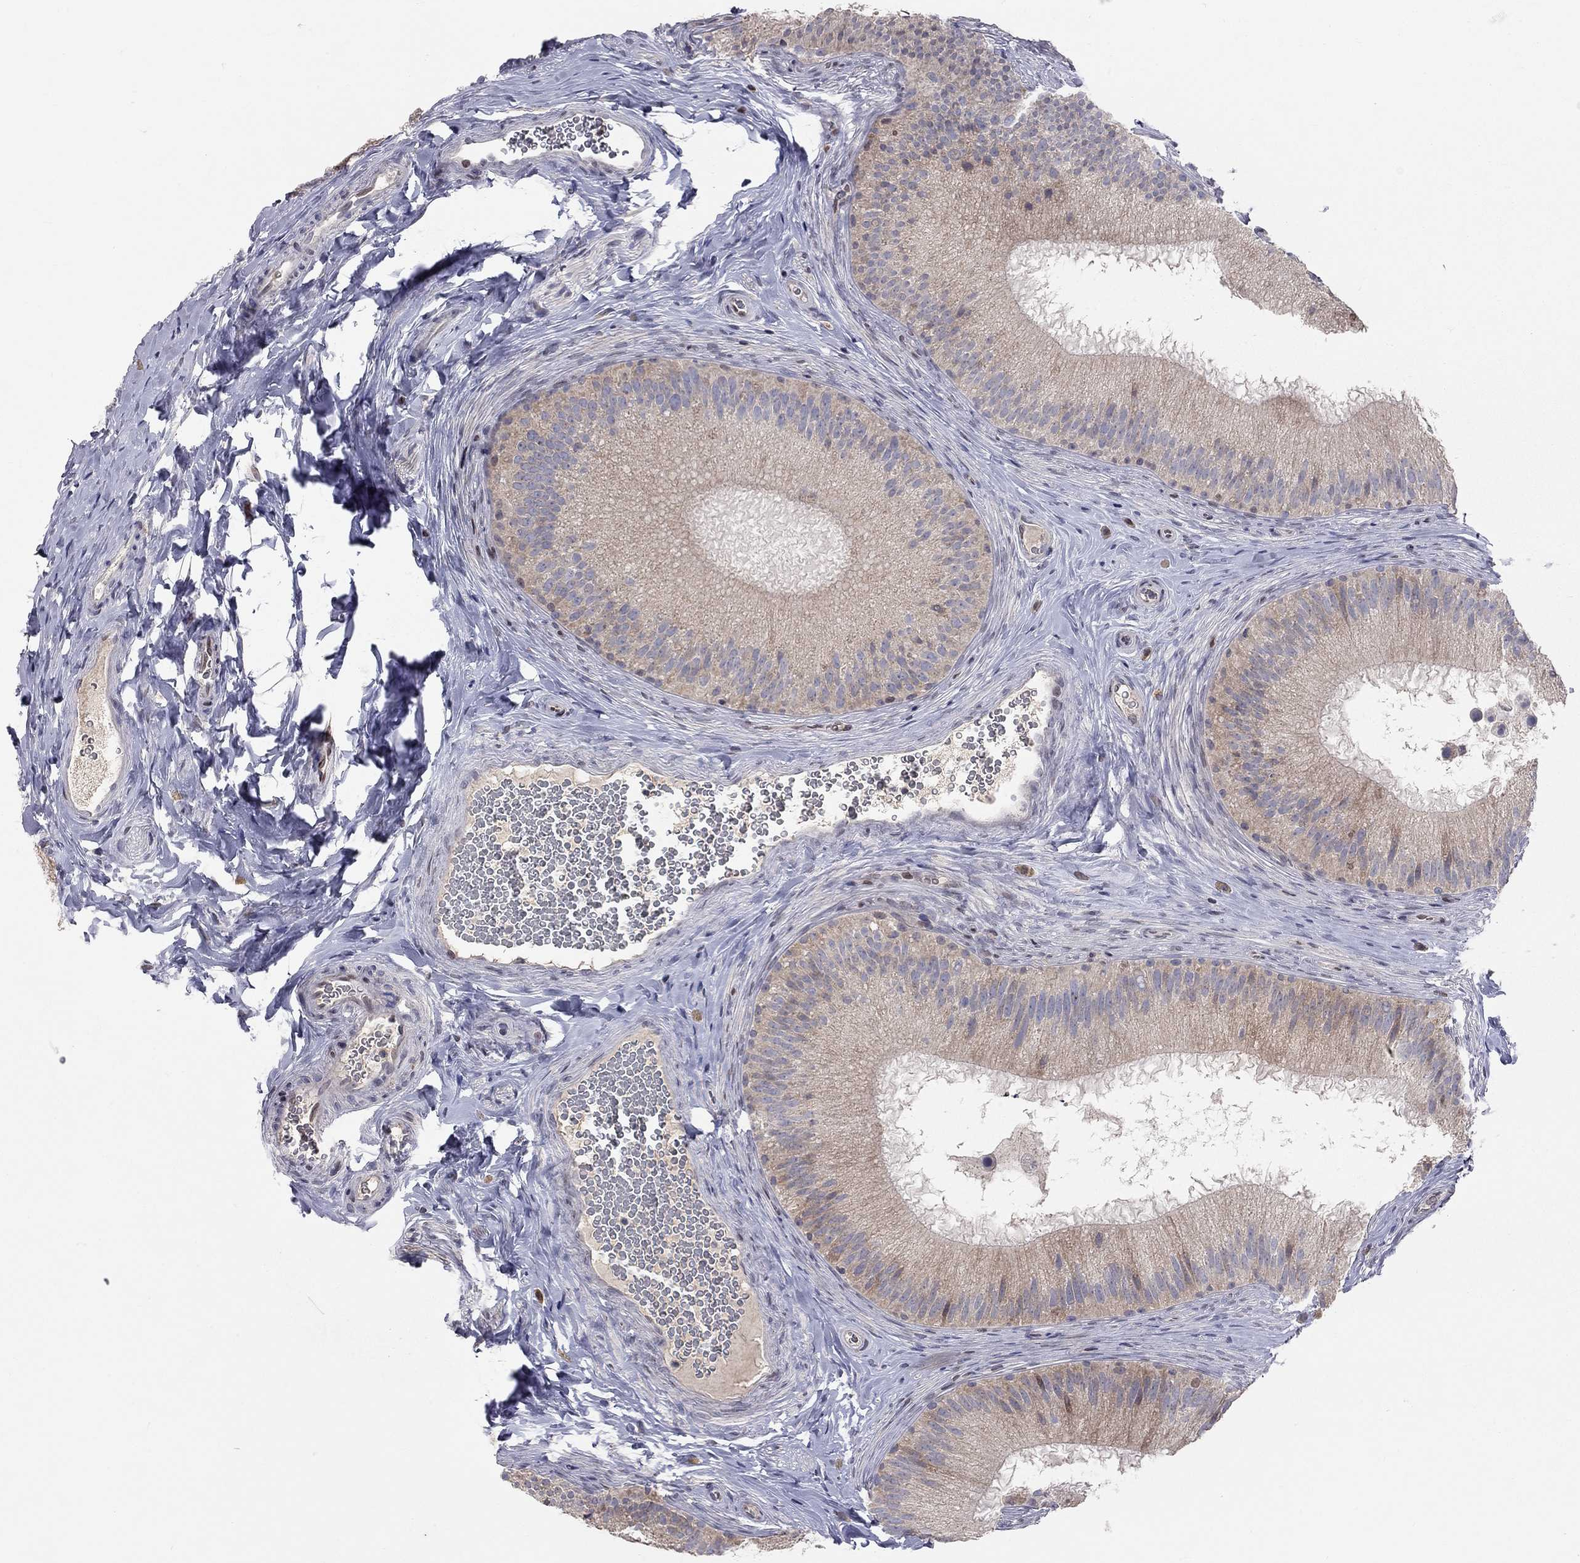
{"staining": {"intensity": "weak", "quantity": "25%-75%", "location": "cytoplasmic/membranous"}, "tissue": "epididymis", "cell_type": "Glandular cells", "image_type": "normal", "snomed": [{"axis": "morphology", "description": "Normal tissue, NOS"}, {"axis": "topography", "description": "Epididymis"}], "caption": "Immunohistochemistry of unremarkable epididymis displays low levels of weak cytoplasmic/membranous positivity in about 25%-75% of glandular cells.", "gene": "ERN2", "patient": {"sex": "male", "age": 32}}